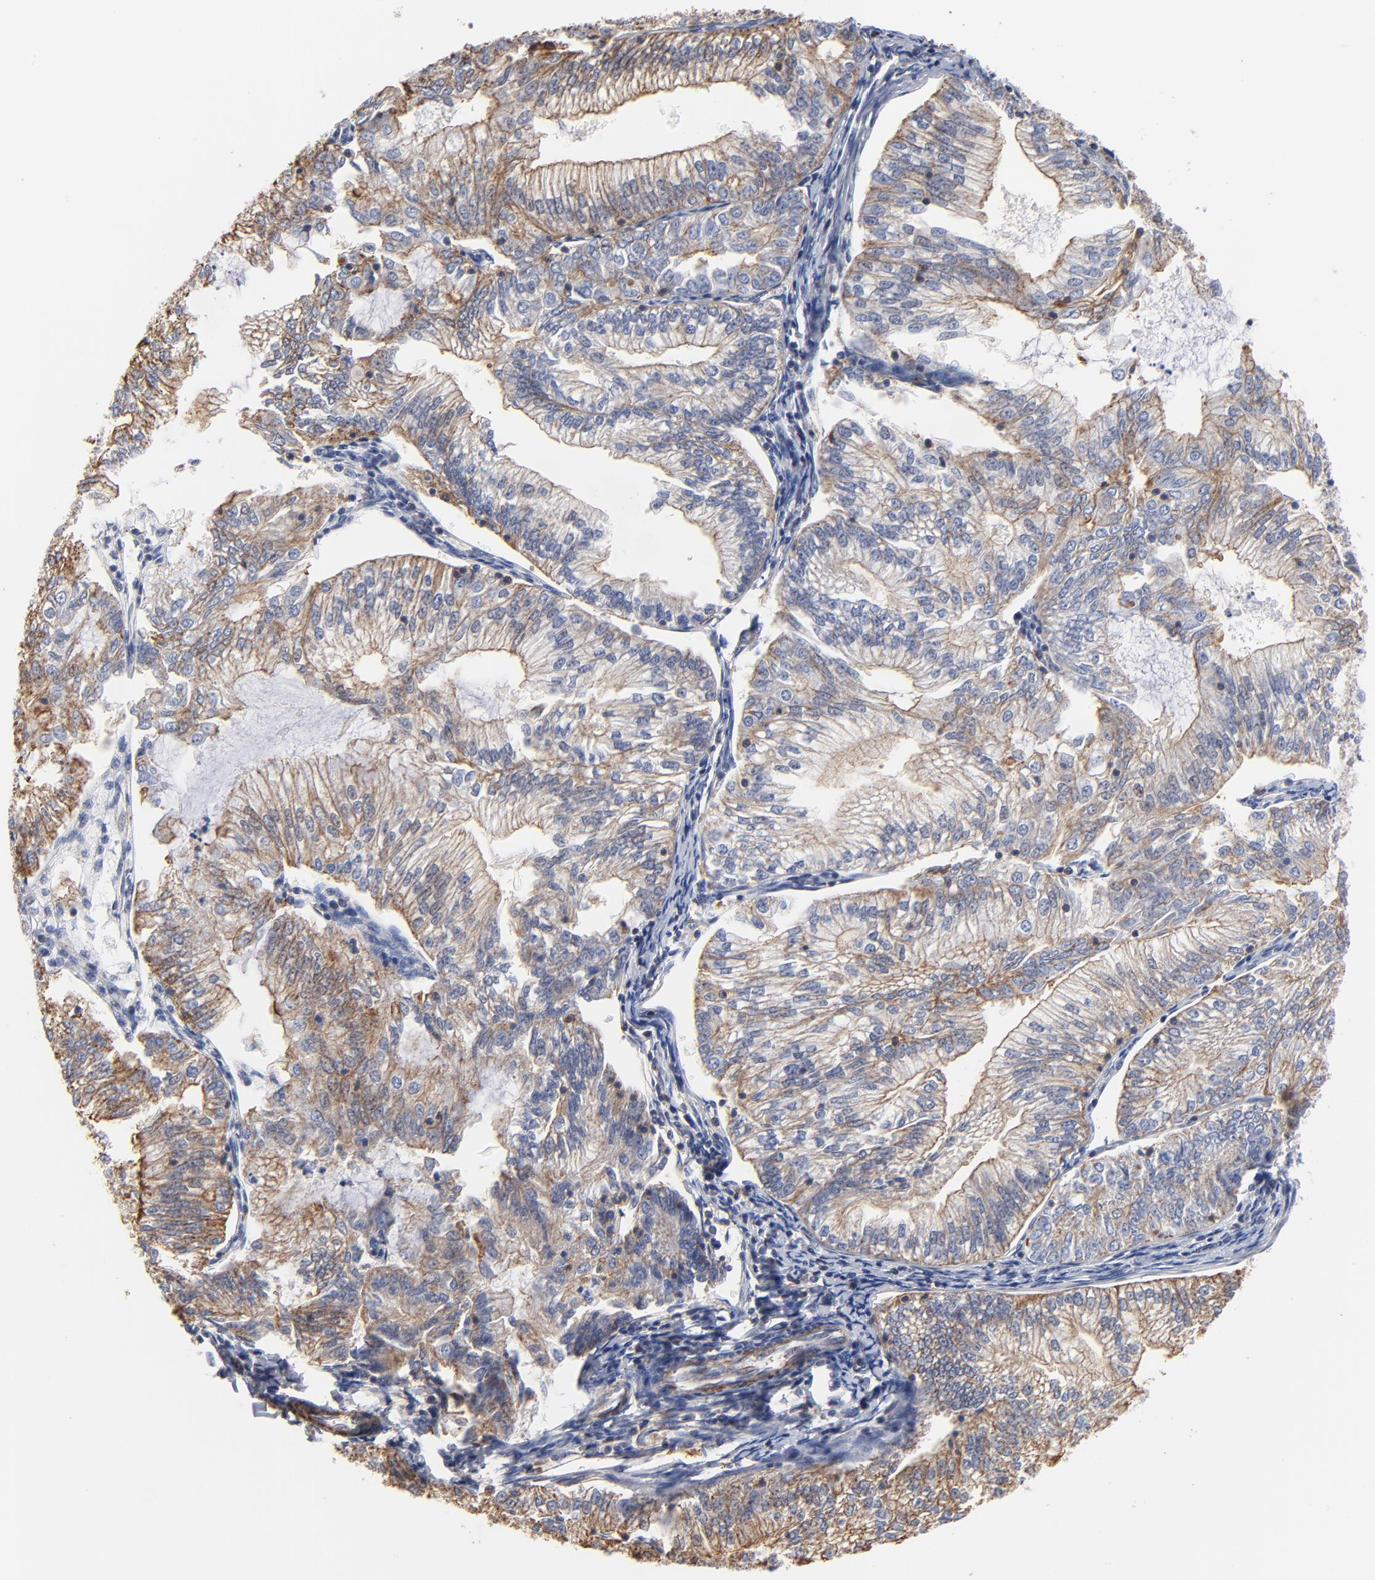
{"staining": {"intensity": "weak", "quantity": ">75%", "location": "cytoplasmic/membranous"}, "tissue": "endometrial cancer", "cell_type": "Tumor cells", "image_type": "cancer", "snomed": [{"axis": "morphology", "description": "Adenocarcinoma, NOS"}, {"axis": "topography", "description": "Endometrium"}], "caption": "High-power microscopy captured an immunohistochemistry (IHC) photomicrograph of endometrial adenocarcinoma, revealing weak cytoplasmic/membranous expression in approximately >75% of tumor cells.", "gene": "ACTA2", "patient": {"sex": "female", "age": 69}}